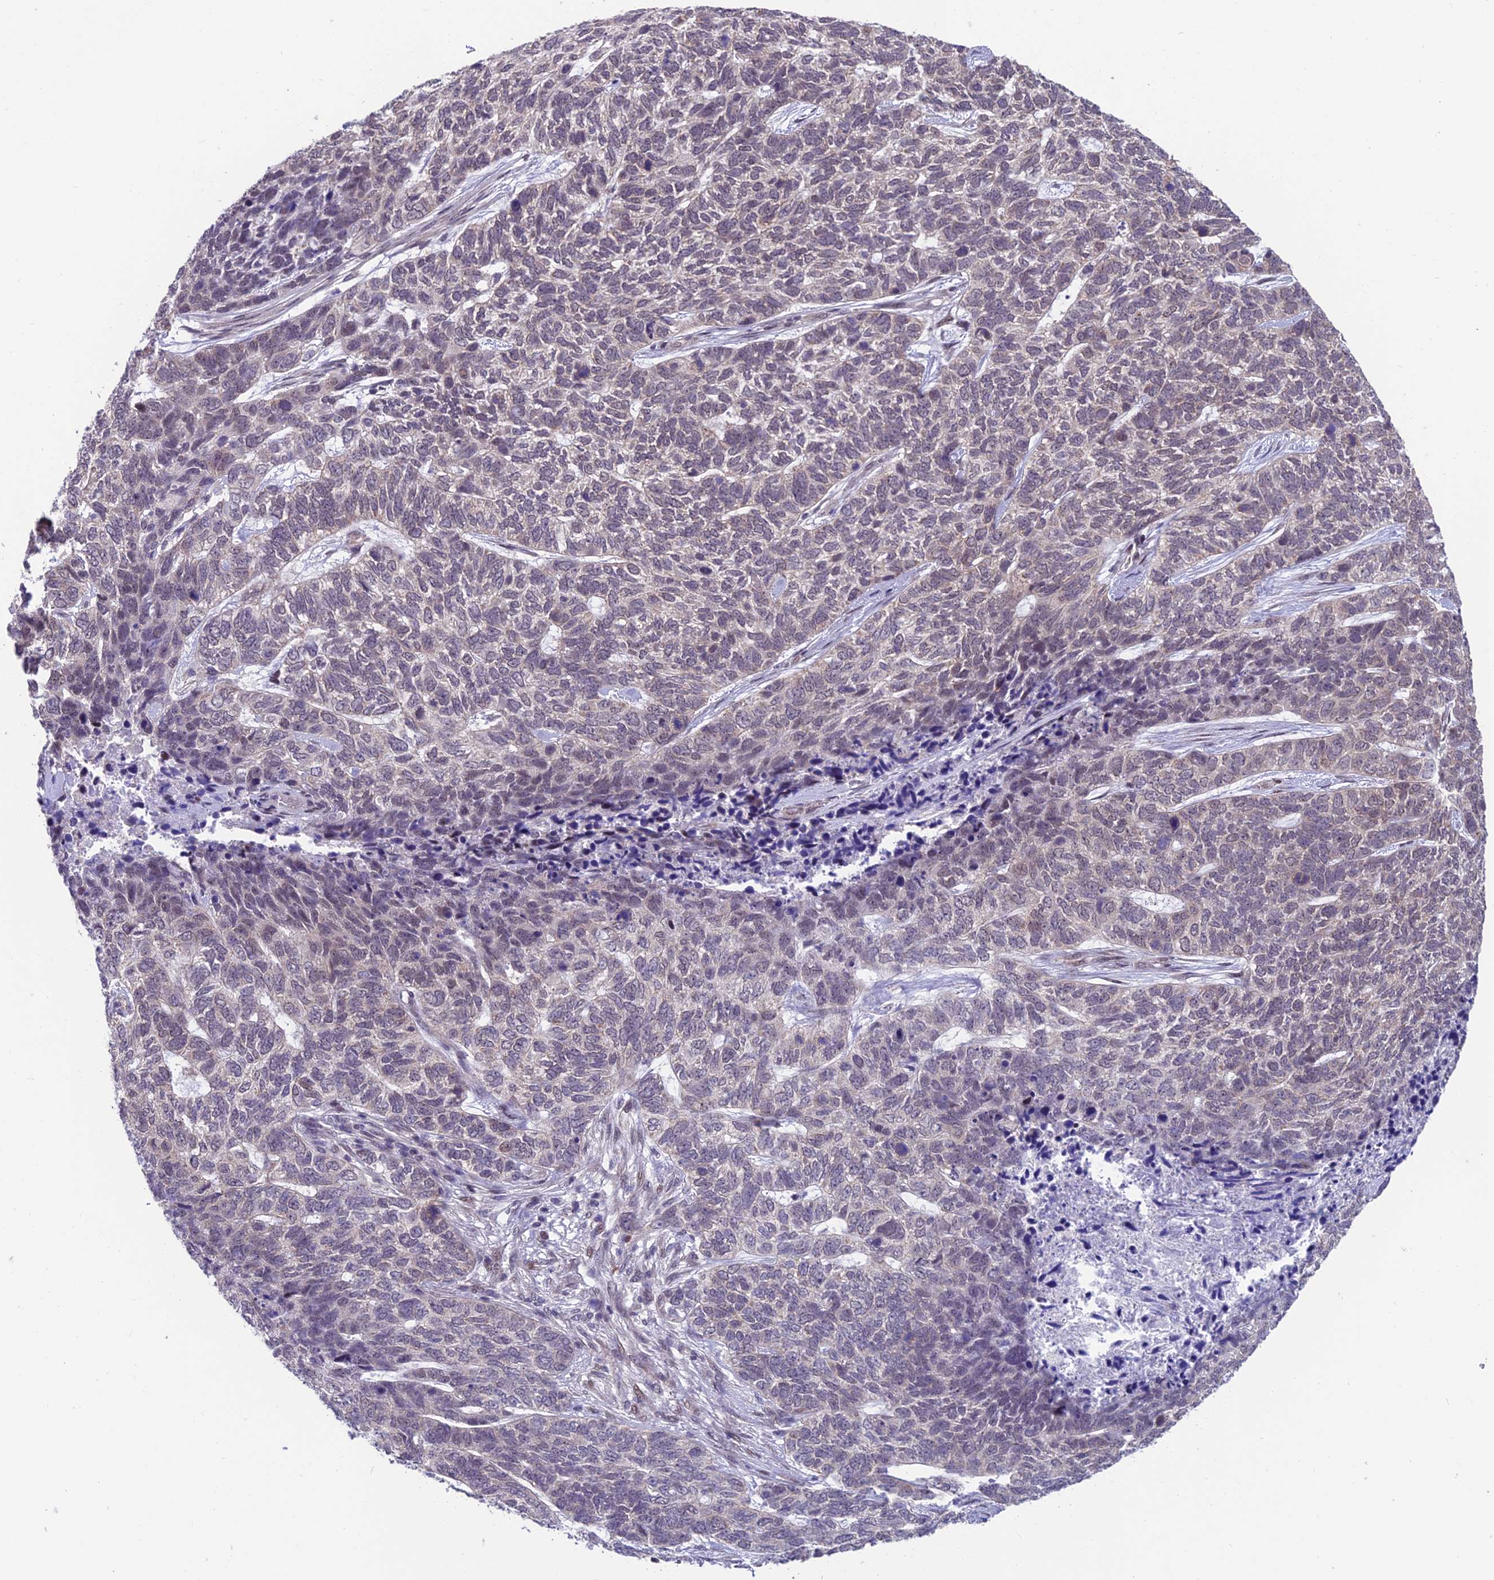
{"staining": {"intensity": "negative", "quantity": "none", "location": "none"}, "tissue": "skin cancer", "cell_type": "Tumor cells", "image_type": "cancer", "snomed": [{"axis": "morphology", "description": "Basal cell carcinoma"}, {"axis": "topography", "description": "Skin"}], "caption": "High magnification brightfield microscopy of skin cancer (basal cell carcinoma) stained with DAB (brown) and counterstained with hematoxylin (blue): tumor cells show no significant positivity.", "gene": "KIAA1191", "patient": {"sex": "female", "age": 65}}